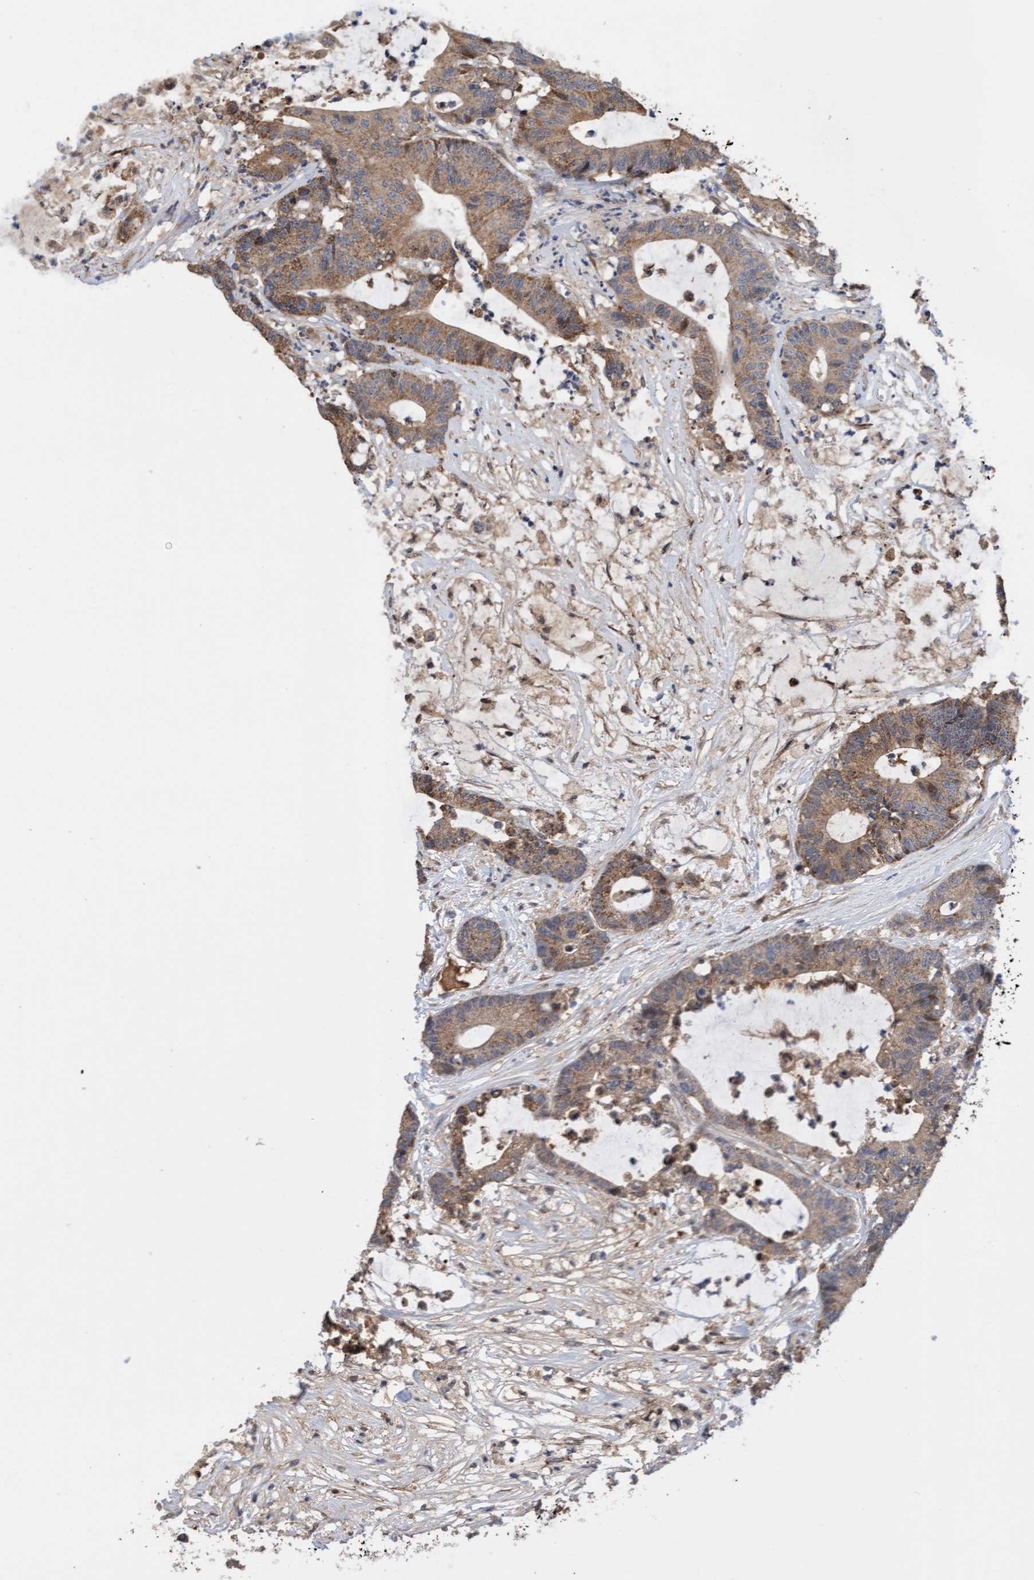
{"staining": {"intensity": "moderate", "quantity": ">75%", "location": "cytoplasmic/membranous"}, "tissue": "colorectal cancer", "cell_type": "Tumor cells", "image_type": "cancer", "snomed": [{"axis": "morphology", "description": "Adenocarcinoma, NOS"}, {"axis": "topography", "description": "Colon"}], "caption": "Protein analysis of colorectal cancer (adenocarcinoma) tissue demonstrates moderate cytoplasmic/membranous expression in about >75% of tumor cells.", "gene": "ITFG1", "patient": {"sex": "female", "age": 84}}